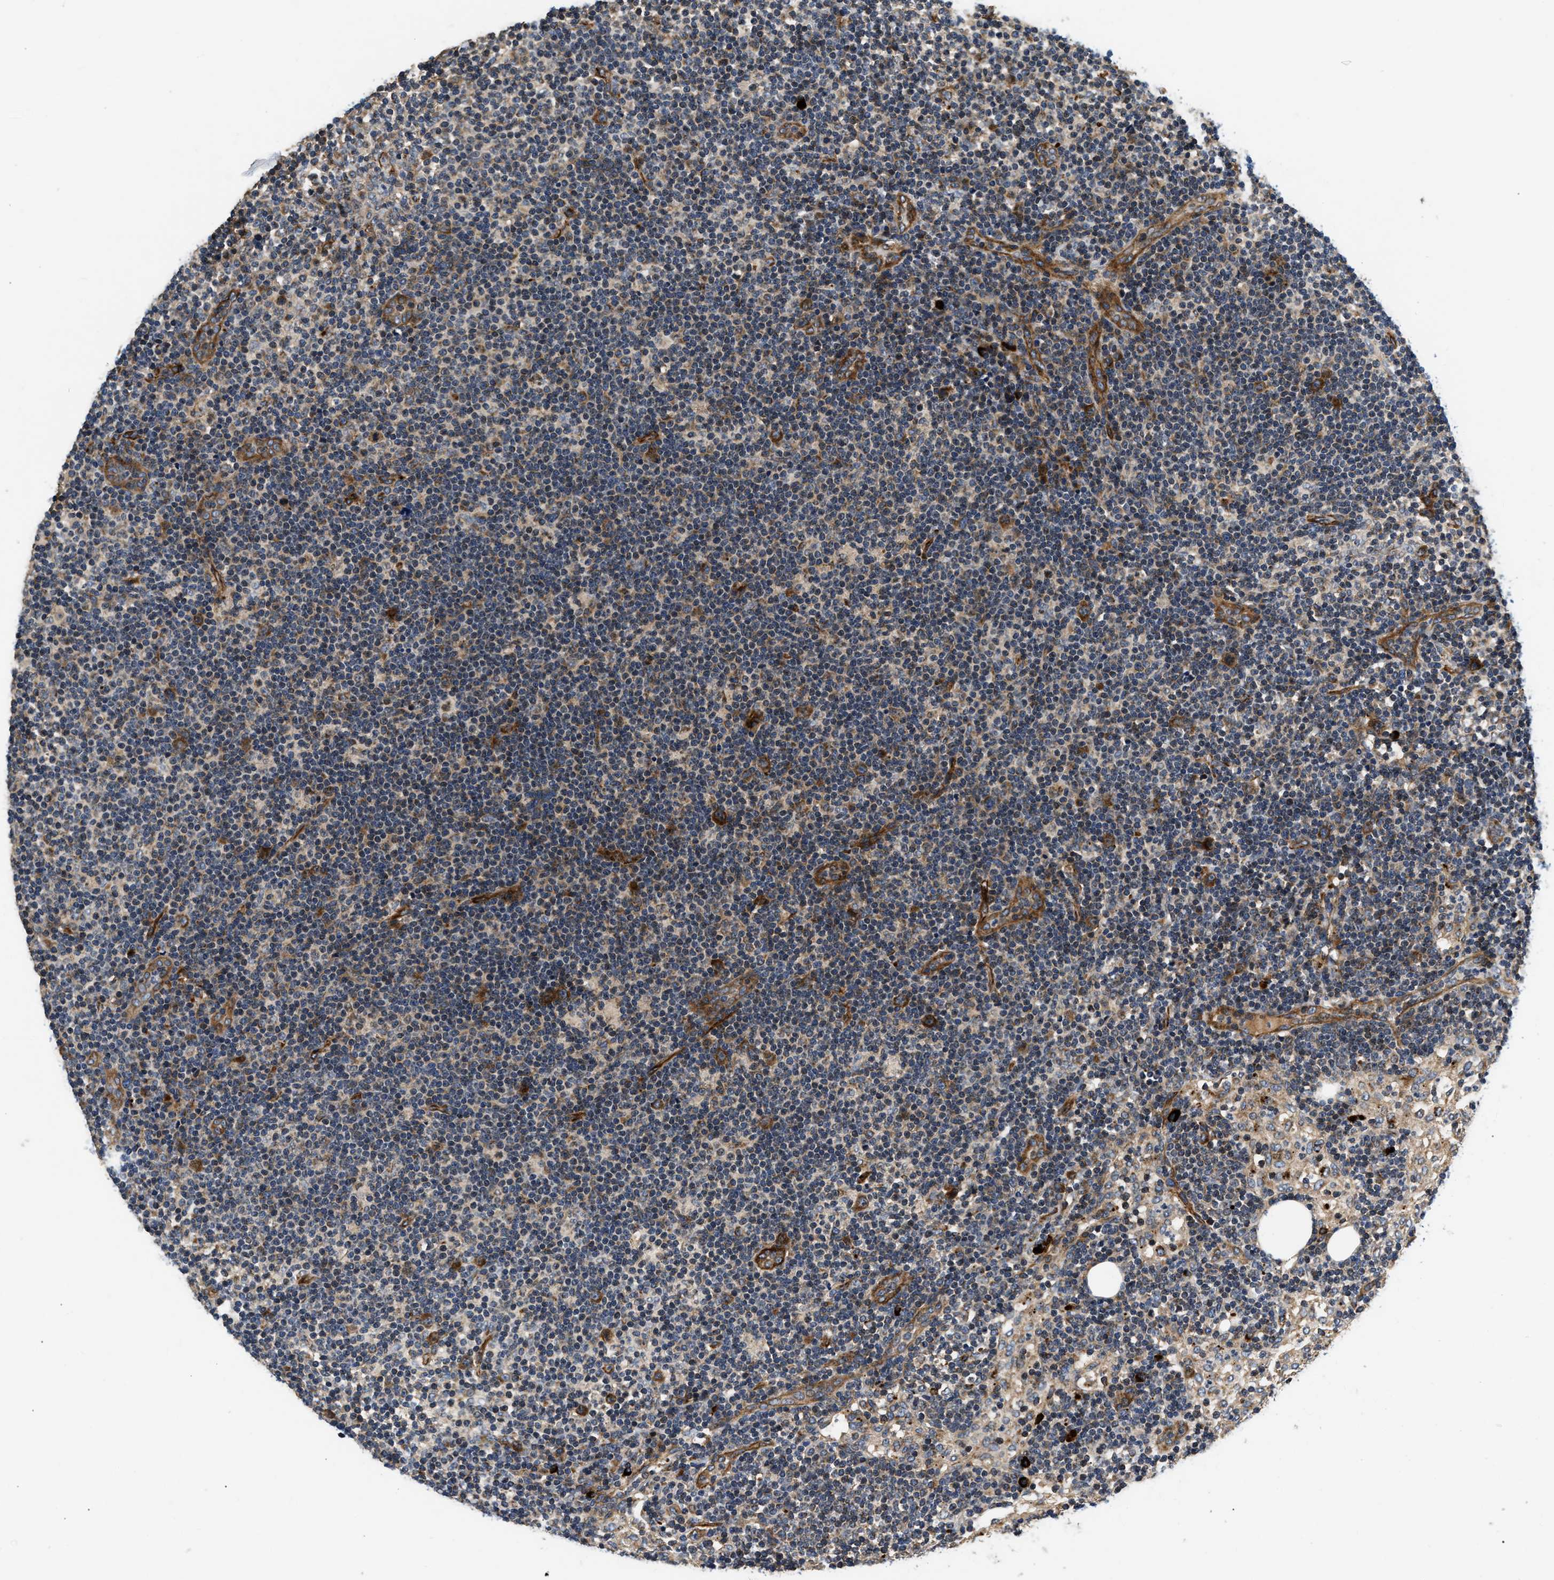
{"staining": {"intensity": "weak", "quantity": ">75%", "location": "cytoplasmic/membranous"}, "tissue": "lymph node", "cell_type": "Germinal center cells", "image_type": "normal", "snomed": [{"axis": "morphology", "description": "Normal tissue, NOS"}, {"axis": "morphology", "description": "Carcinoid, malignant, NOS"}, {"axis": "topography", "description": "Lymph node"}], "caption": "Protein expression analysis of unremarkable lymph node reveals weak cytoplasmic/membranous staining in about >75% of germinal center cells.", "gene": "NME6", "patient": {"sex": "male", "age": 47}}